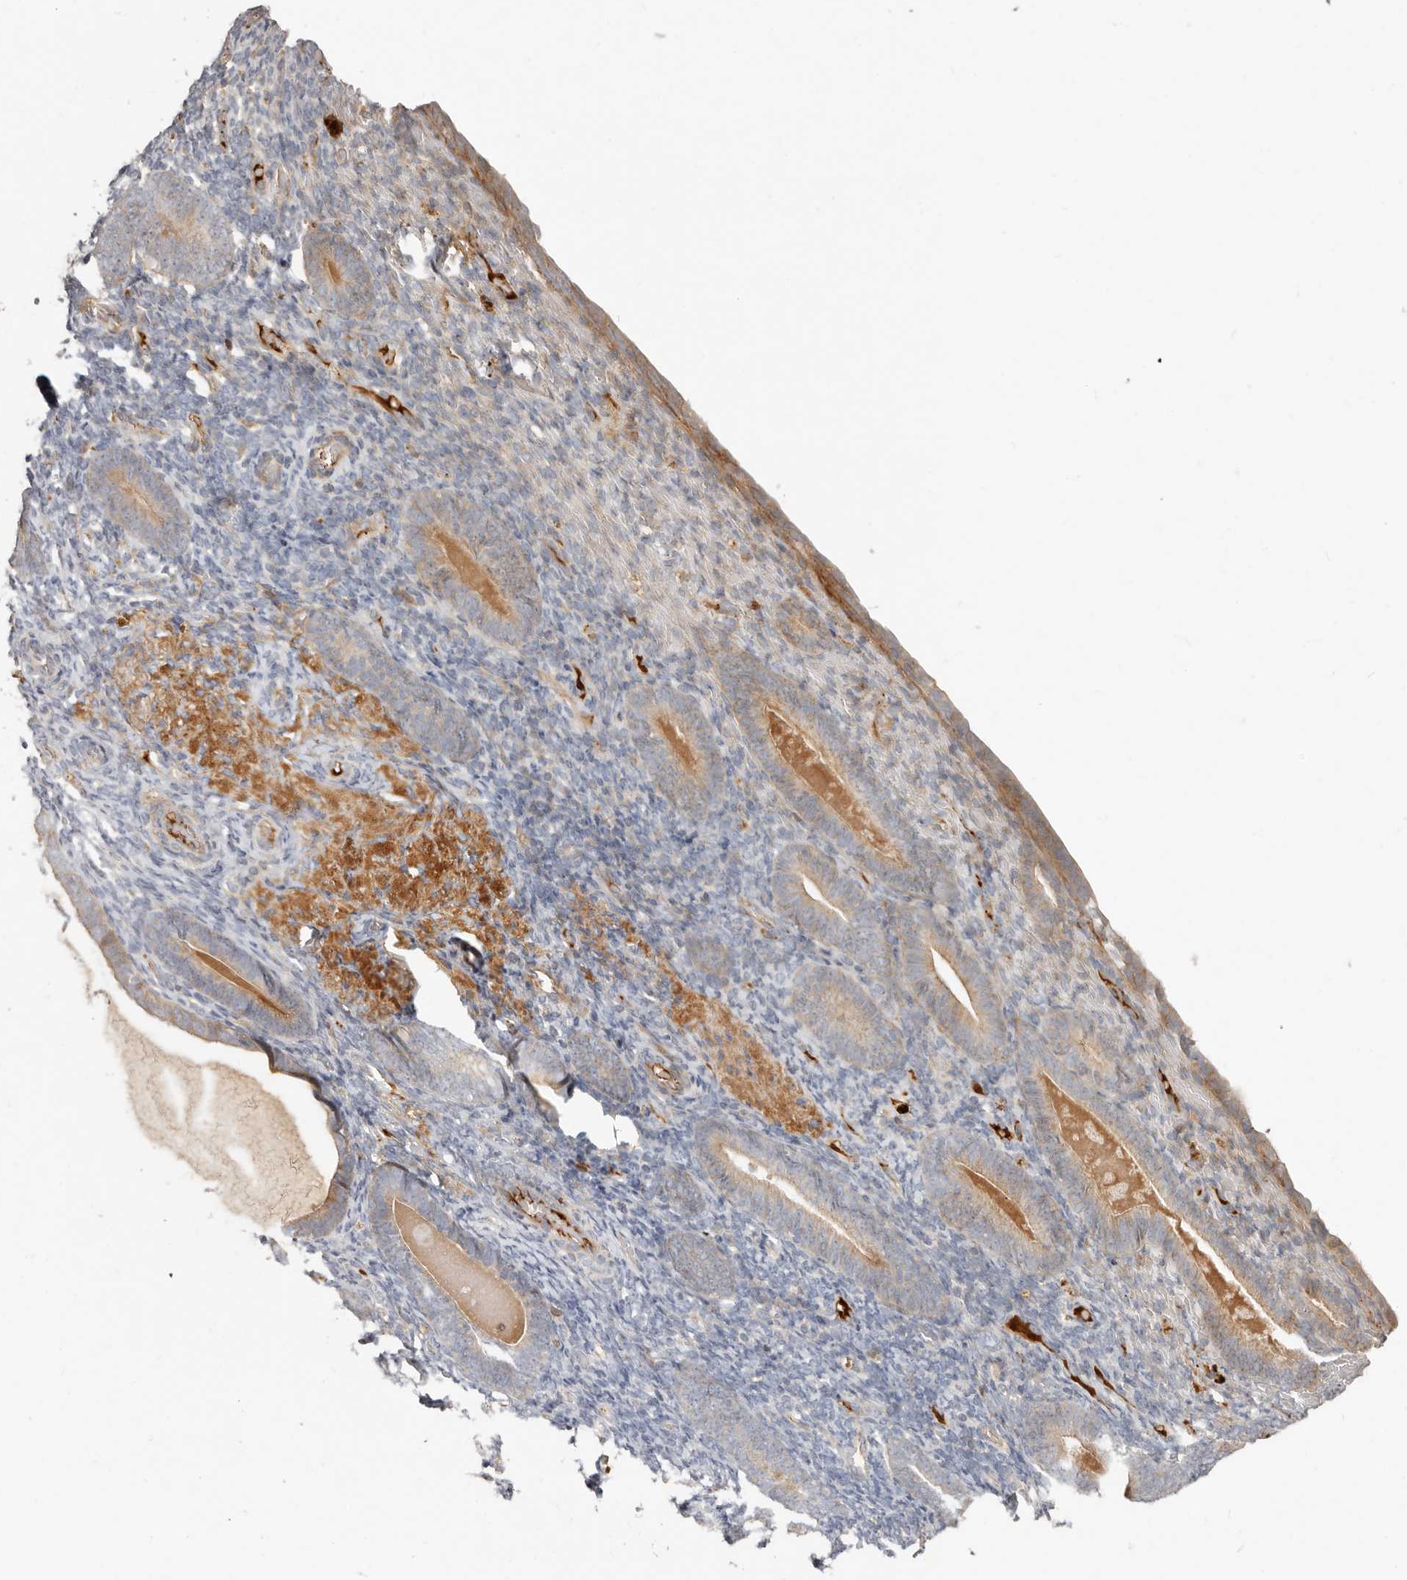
{"staining": {"intensity": "negative", "quantity": "none", "location": "none"}, "tissue": "endometrium", "cell_type": "Cells in endometrial stroma", "image_type": "normal", "snomed": [{"axis": "morphology", "description": "Normal tissue, NOS"}, {"axis": "topography", "description": "Endometrium"}], "caption": "The photomicrograph reveals no significant expression in cells in endometrial stroma of endometrium. (Stains: DAB immunohistochemistry (IHC) with hematoxylin counter stain, Microscopy: brightfield microscopy at high magnification).", "gene": "MTFR2", "patient": {"sex": "female", "age": 51}}